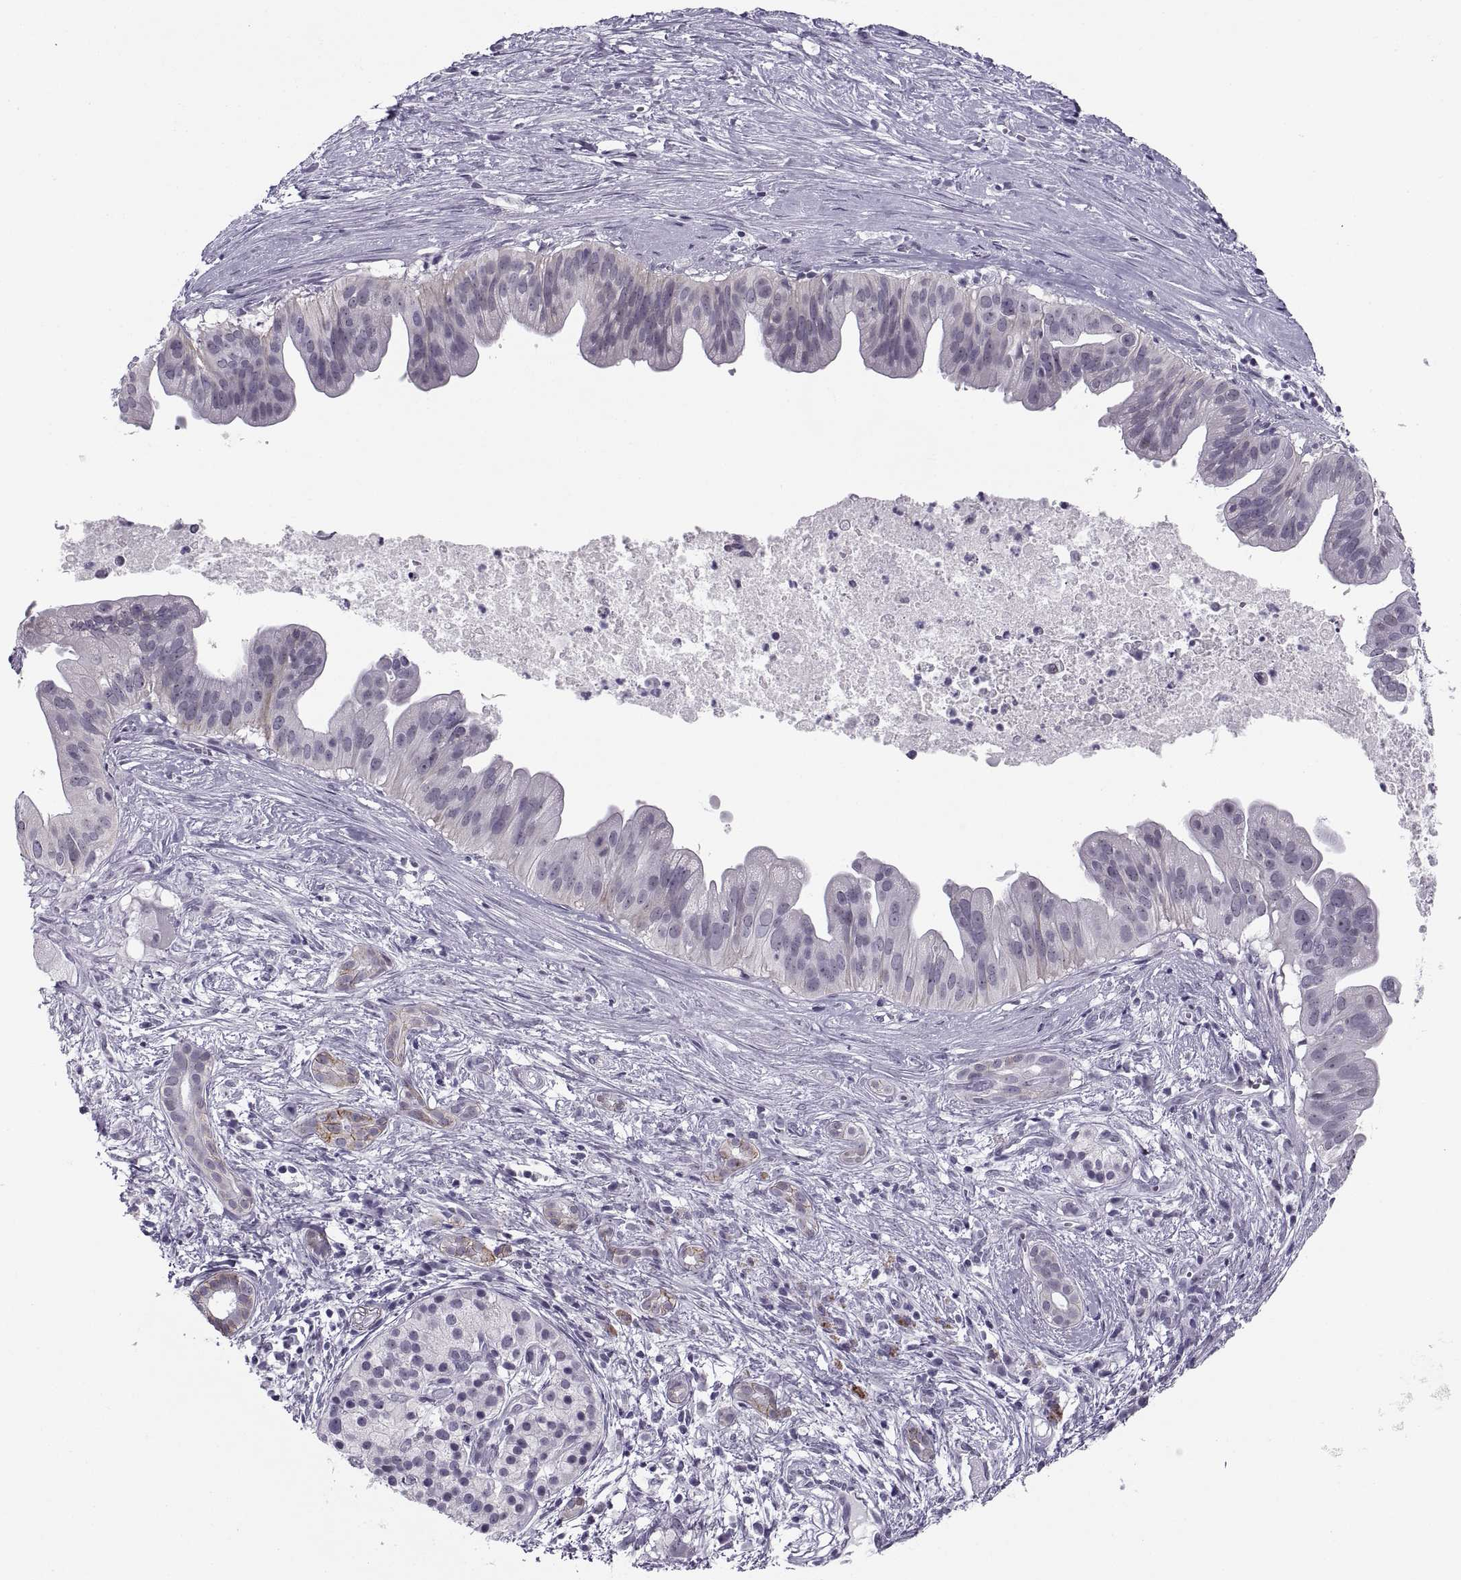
{"staining": {"intensity": "negative", "quantity": "none", "location": "none"}, "tissue": "pancreatic cancer", "cell_type": "Tumor cells", "image_type": "cancer", "snomed": [{"axis": "morphology", "description": "Adenocarcinoma, NOS"}, {"axis": "topography", "description": "Pancreas"}], "caption": "The photomicrograph demonstrates no significant expression in tumor cells of pancreatic adenocarcinoma.", "gene": "TBC1D3G", "patient": {"sex": "male", "age": 61}}